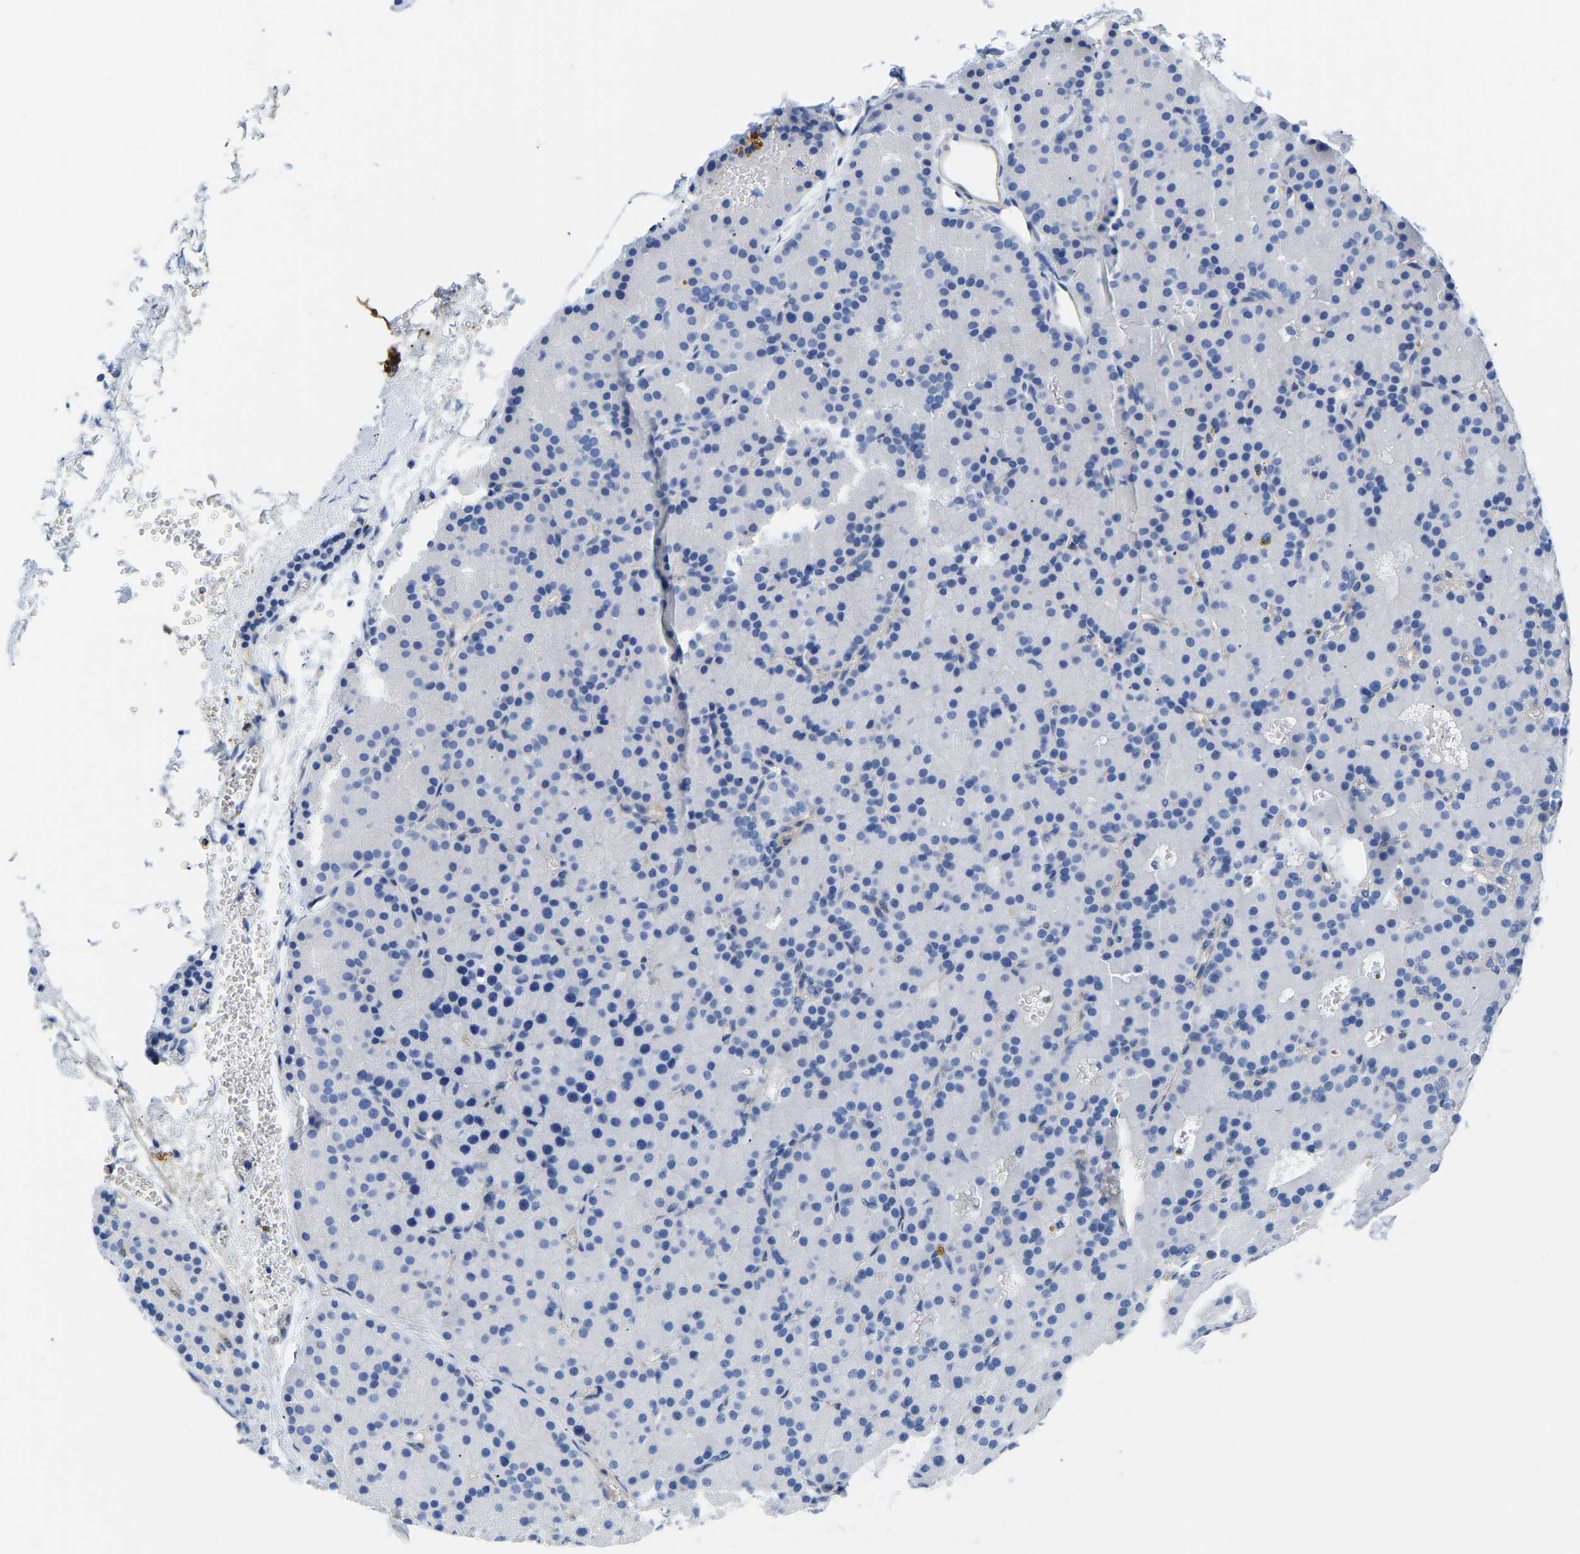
{"staining": {"intensity": "negative", "quantity": "none", "location": "none"}, "tissue": "parathyroid gland", "cell_type": "Glandular cells", "image_type": "normal", "snomed": [{"axis": "morphology", "description": "Normal tissue, NOS"}, {"axis": "morphology", "description": "Adenoma, NOS"}, {"axis": "topography", "description": "Parathyroid gland"}], "caption": "Glandular cells are negative for protein expression in benign human parathyroid gland. (DAB immunohistochemistry visualized using brightfield microscopy, high magnification).", "gene": "UPK3A", "patient": {"sex": "male", "age": 75}}